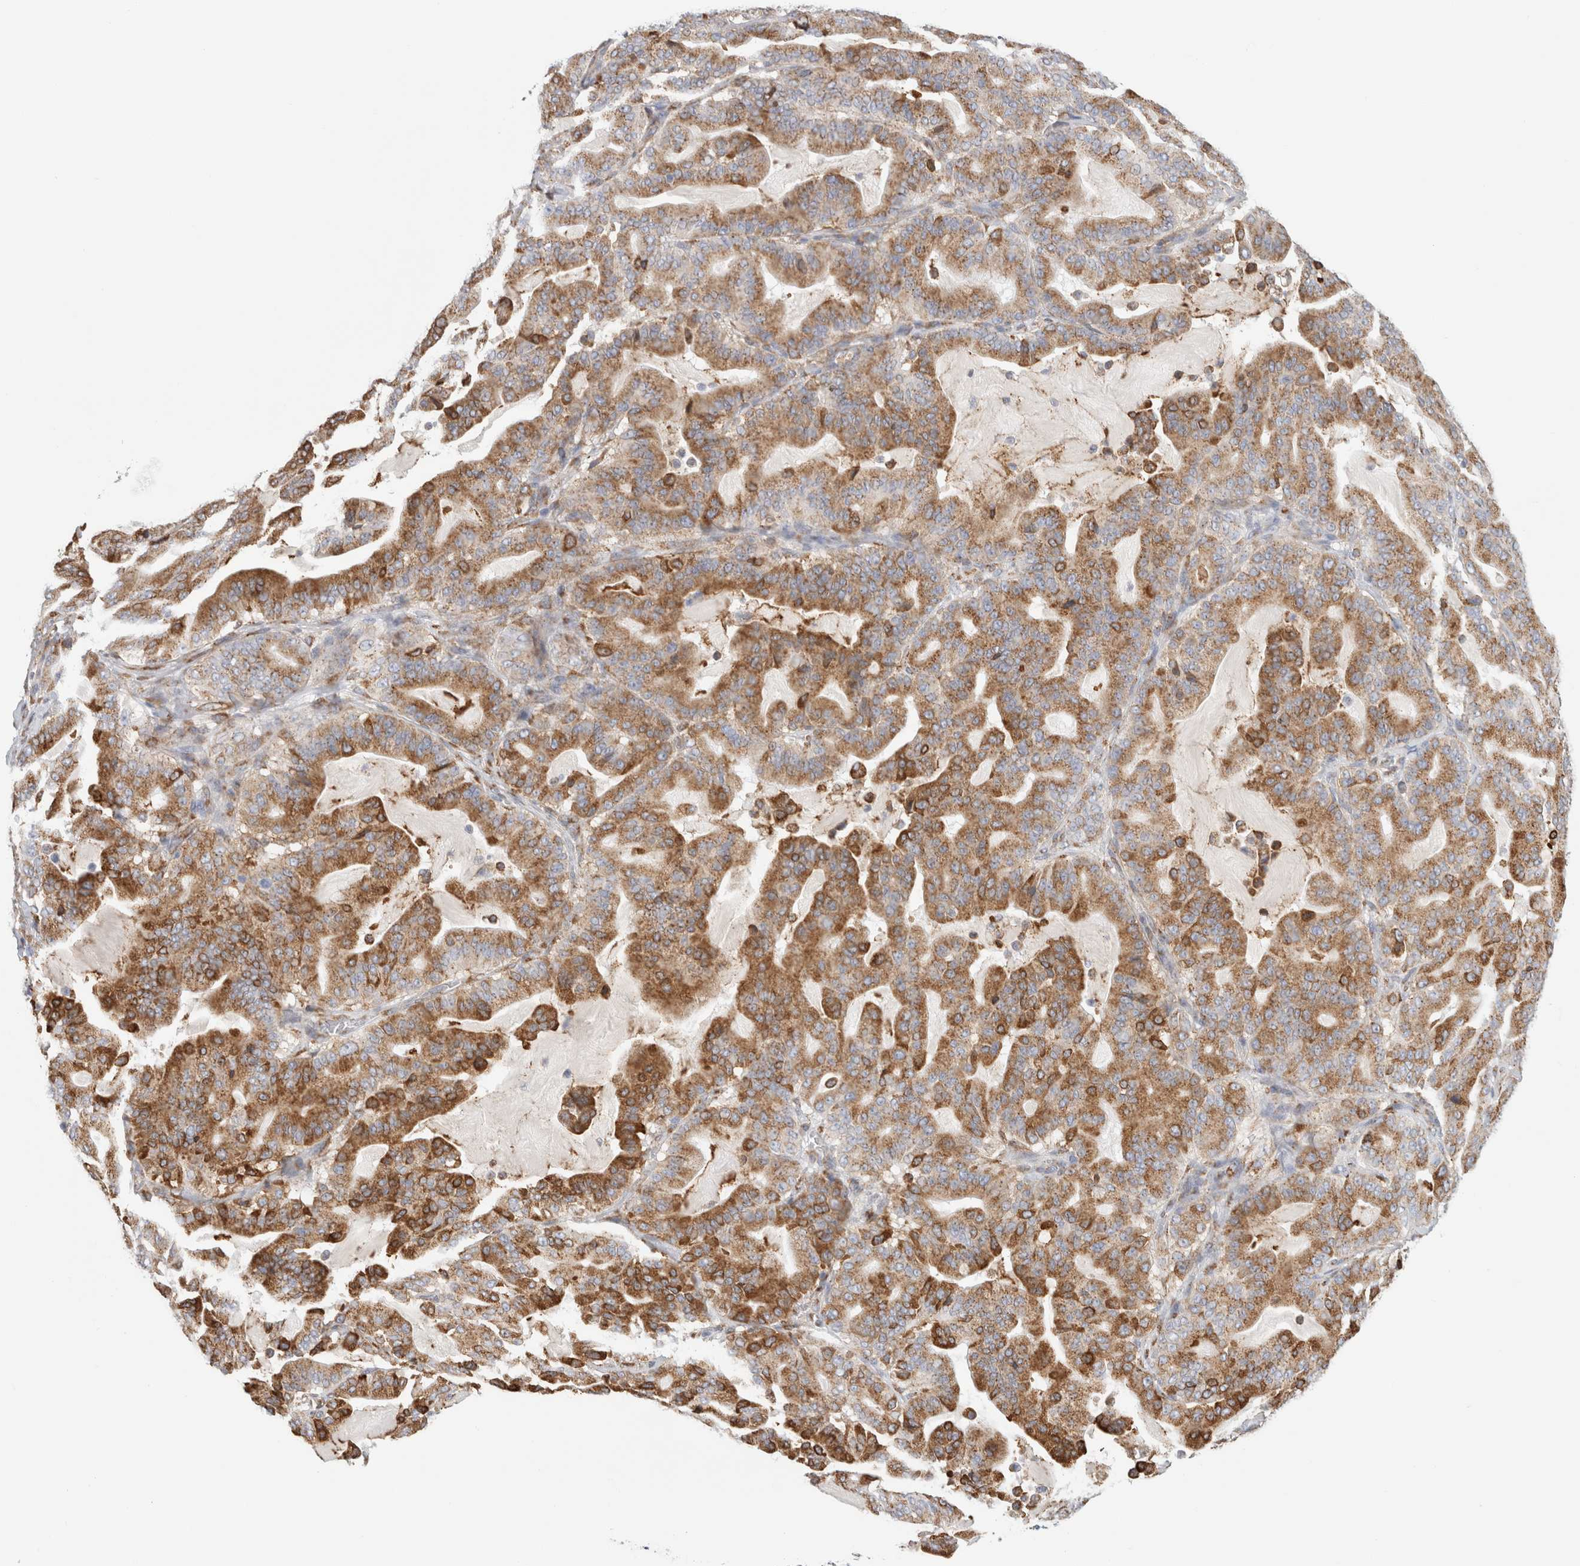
{"staining": {"intensity": "moderate", "quantity": ">75%", "location": "cytoplasmic/membranous"}, "tissue": "pancreatic cancer", "cell_type": "Tumor cells", "image_type": "cancer", "snomed": [{"axis": "morphology", "description": "Adenocarcinoma, NOS"}, {"axis": "topography", "description": "Pancreas"}], "caption": "Adenocarcinoma (pancreatic) tissue demonstrates moderate cytoplasmic/membranous positivity in about >75% of tumor cells", "gene": "MCFD2", "patient": {"sex": "male", "age": 63}}